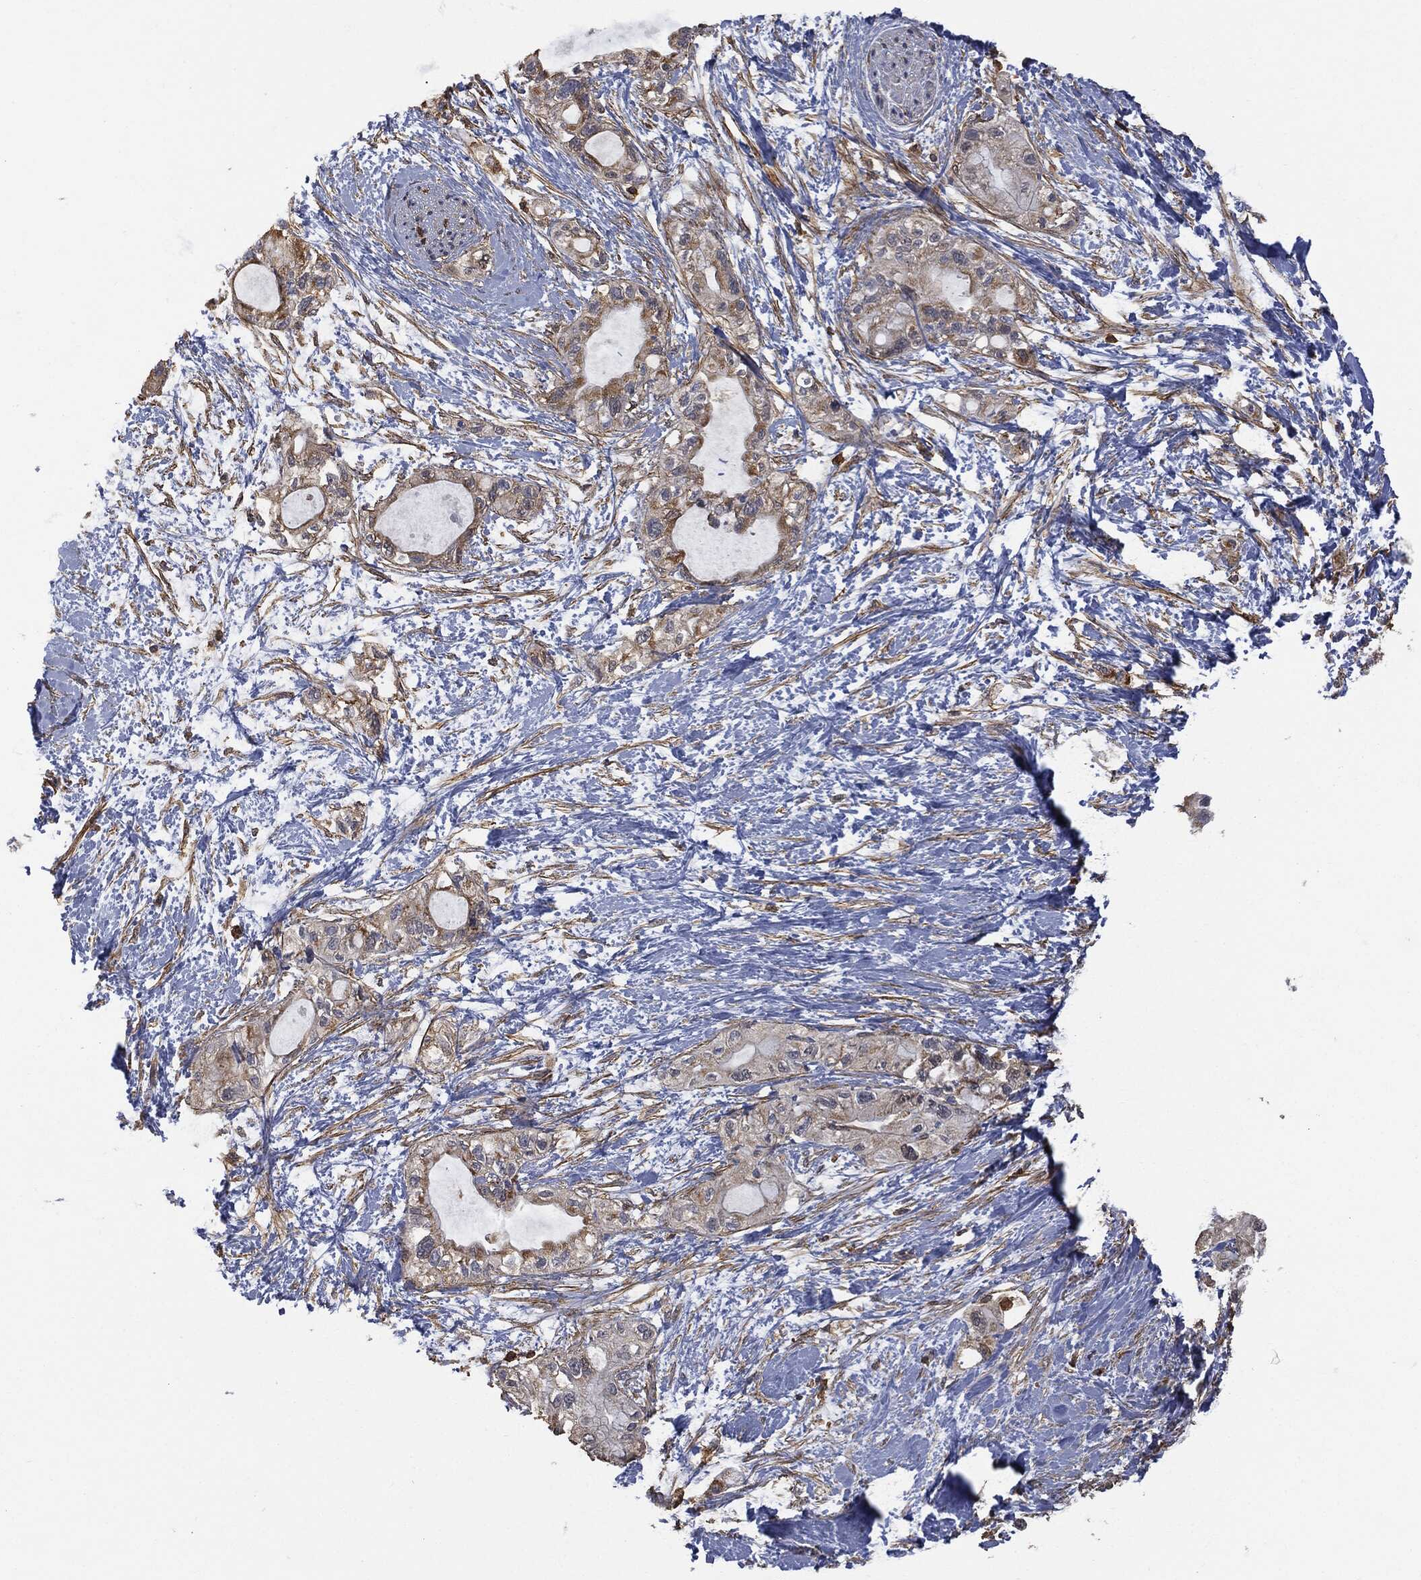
{"staining": {"intensity": "moderate", "quantity": "<25%", "location": "cytoplasmic/membranous"}, "tissue": "pancreatic cancer", "cell_type": "Tumor cells", "image_type": "cancer", "snomed": [{"axis": "morphology", "description": "Adenocarcinoma, NOS"}, {"axis": "topography", "description": "Pancreas"}], "caption": "Tumor cells show low levels of moderate cytoplasmic/membranous expression in about <25% of cells in human pancreatic adenocarcinoma.", "gene": "PSMB10", "patient": {"sex": "female", "age": 56}}